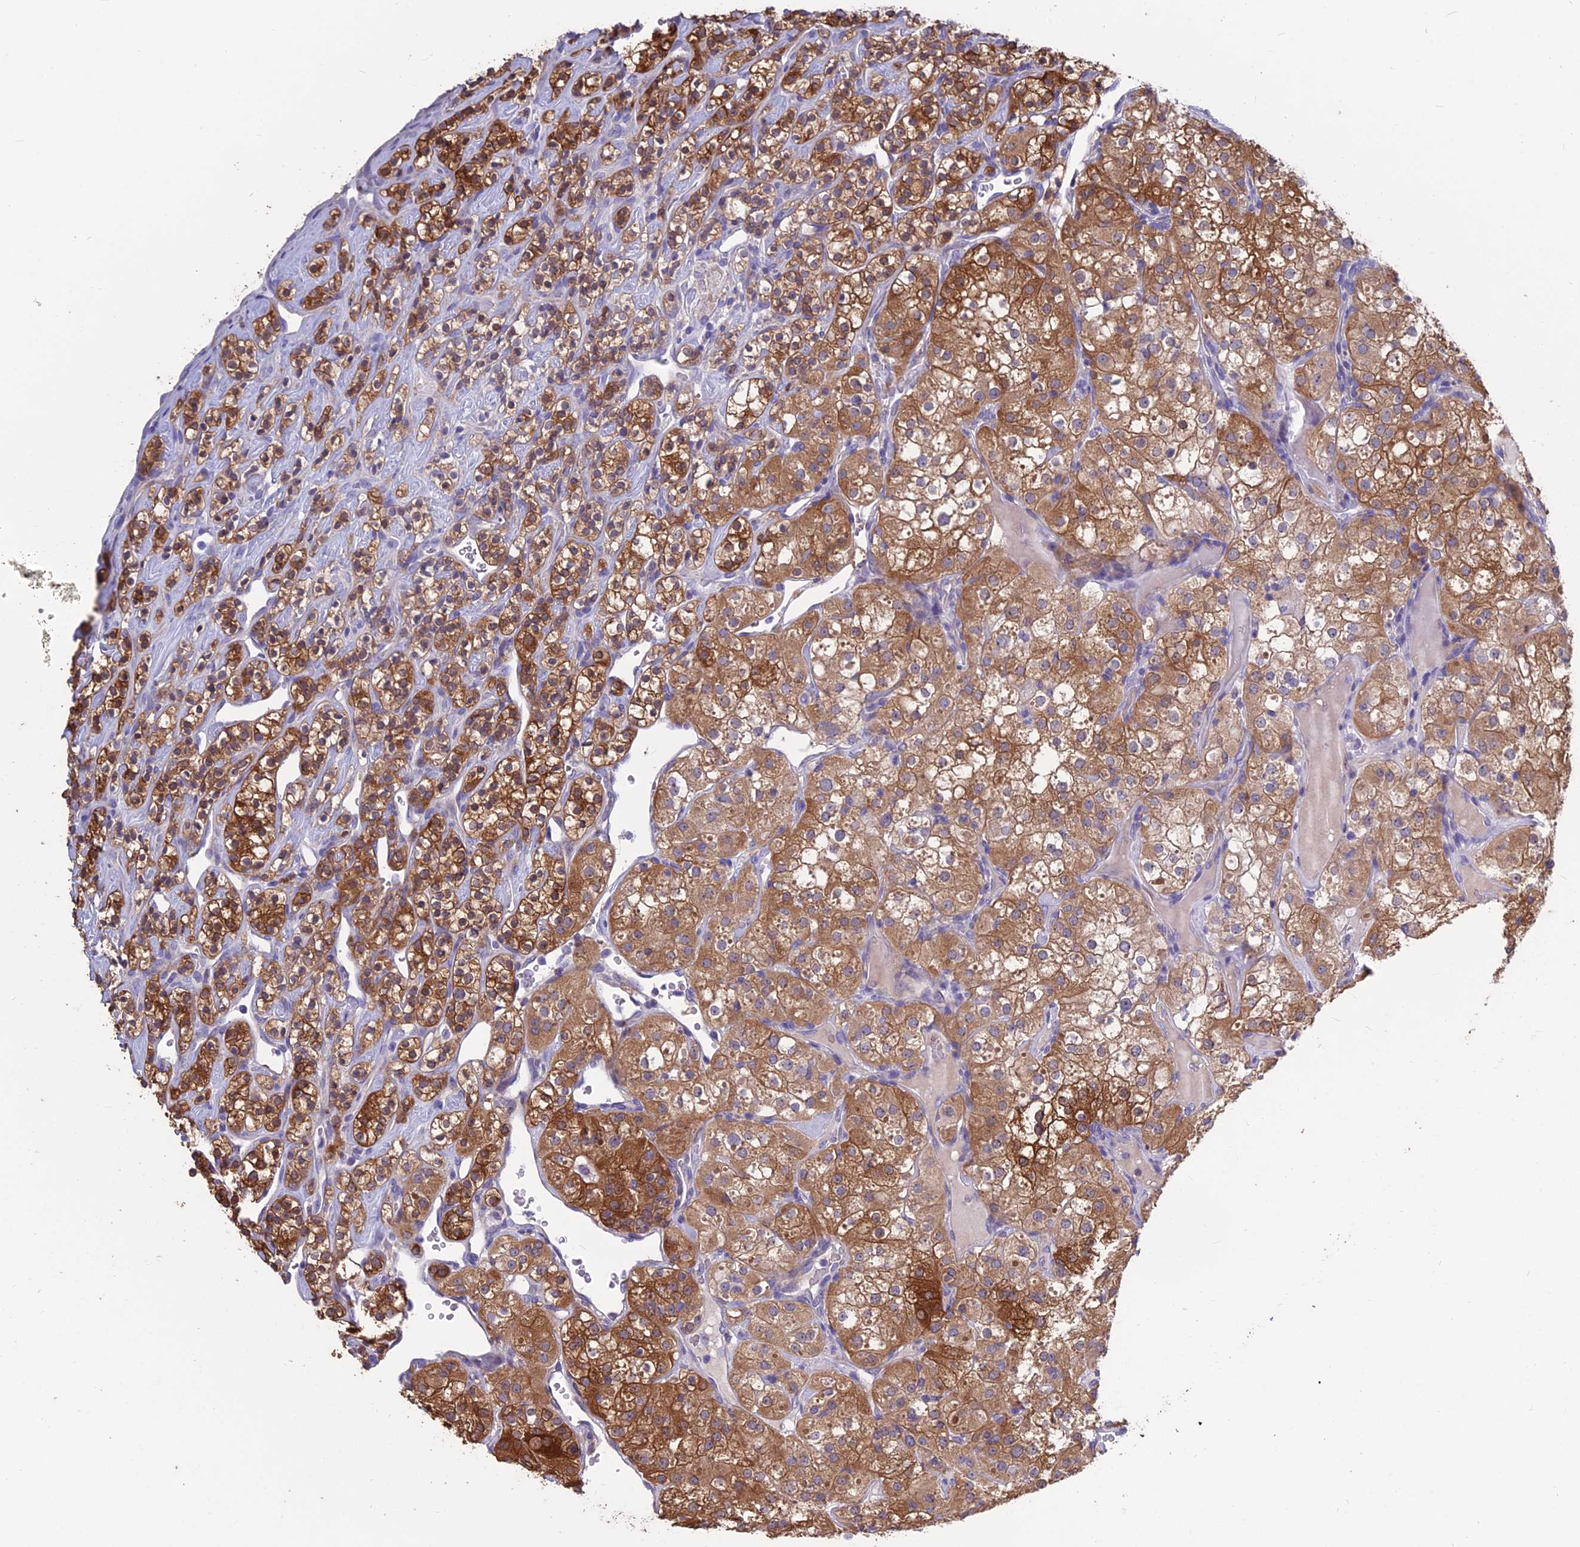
{"staining": {"intensity": "strong", "quantity": ">75%", "location": "cytoplasmic/membranous"}, "tissue": "renal cancer", "cell_type": "Tumor cells", "image_type": "cancer", "snomed": [{"axis": "morphology", "description": "Adenocarcinoma, NOS"}, {"axis": "topography", "description": "Kidney"}], "caption": "Brown immunohistochemical staining in human renal cancer exhibits strong cytoplasmic/membranous staining in approximately >75% of tumor cells. (brown staining indicates protein expression, while blue staining denotes nuclei).", "gene": "BHMT2", "patient": {"sex": "male", "age": 77}}